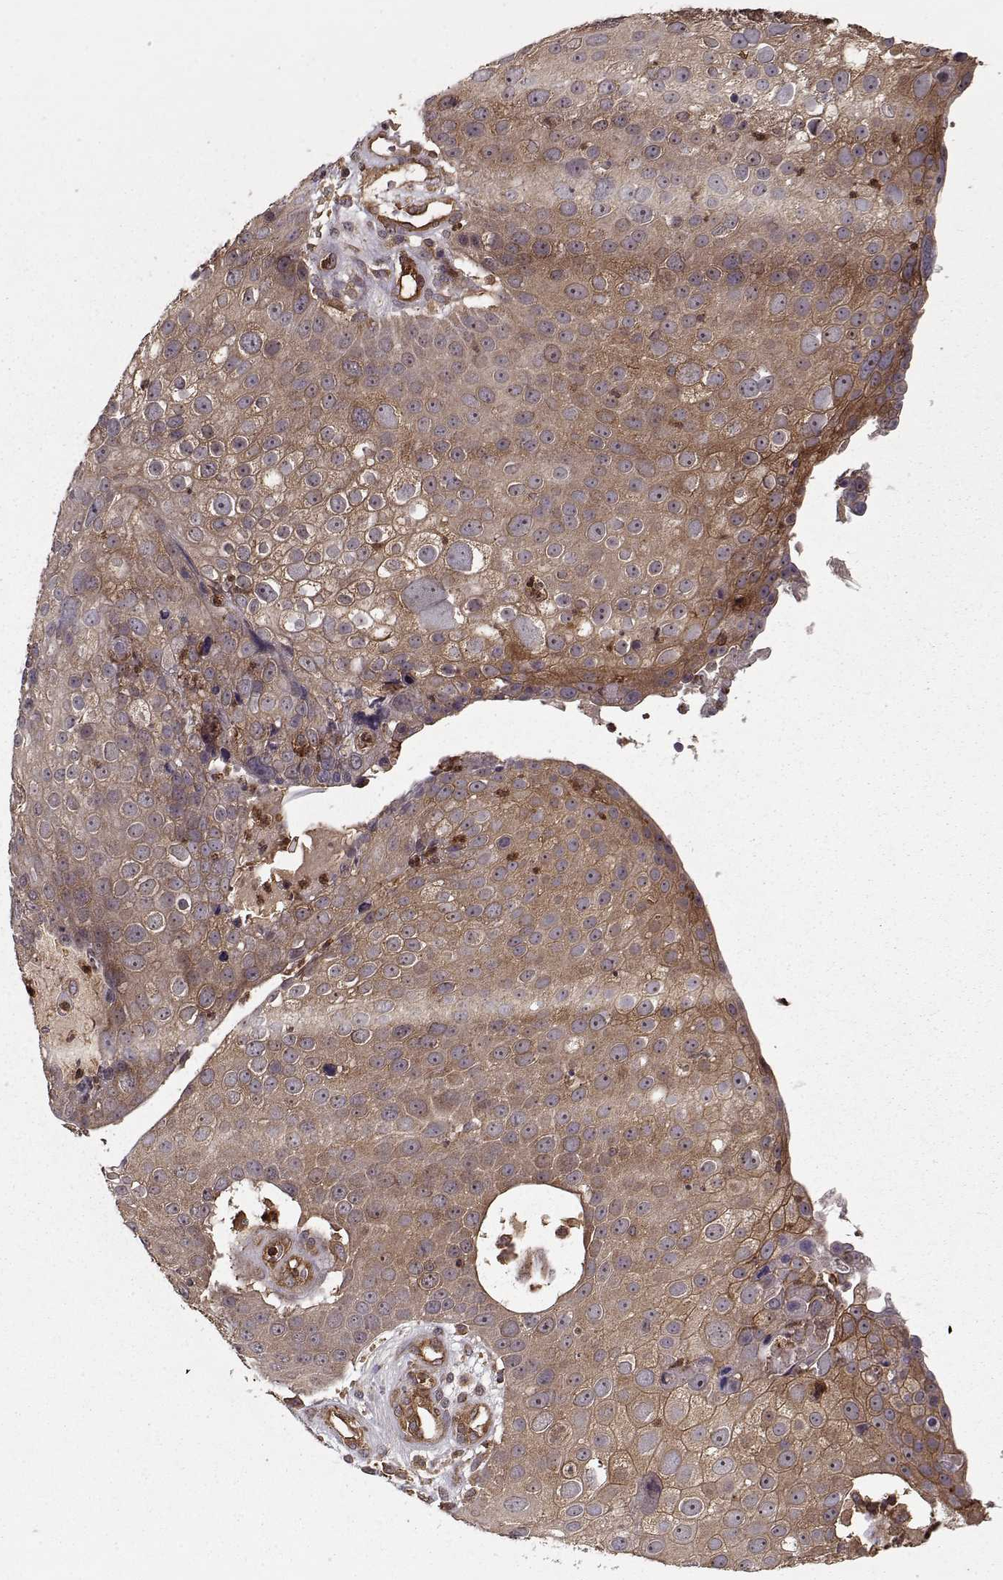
{"staining": {"intensity": "weak", "quantity": ">75%", "location": "cytoplasmic/membranous"}, "tissue": "skin cancer", "cell_type": "Tumor cells", "image_type": "cancer", "snomed": [{"axis": "morphology", "description": "Squamous cell carcinoma, NOS"}, {"axis": "topography", "description": "Skin"}], "caption": "Skin cancer stained for a protein (brown) shows weak cytoplasmic/membranous positive staining in about >75% of tumor cells.", "gene": "PPP1R12A", "patient": {"sex": "male", "age": 71}}